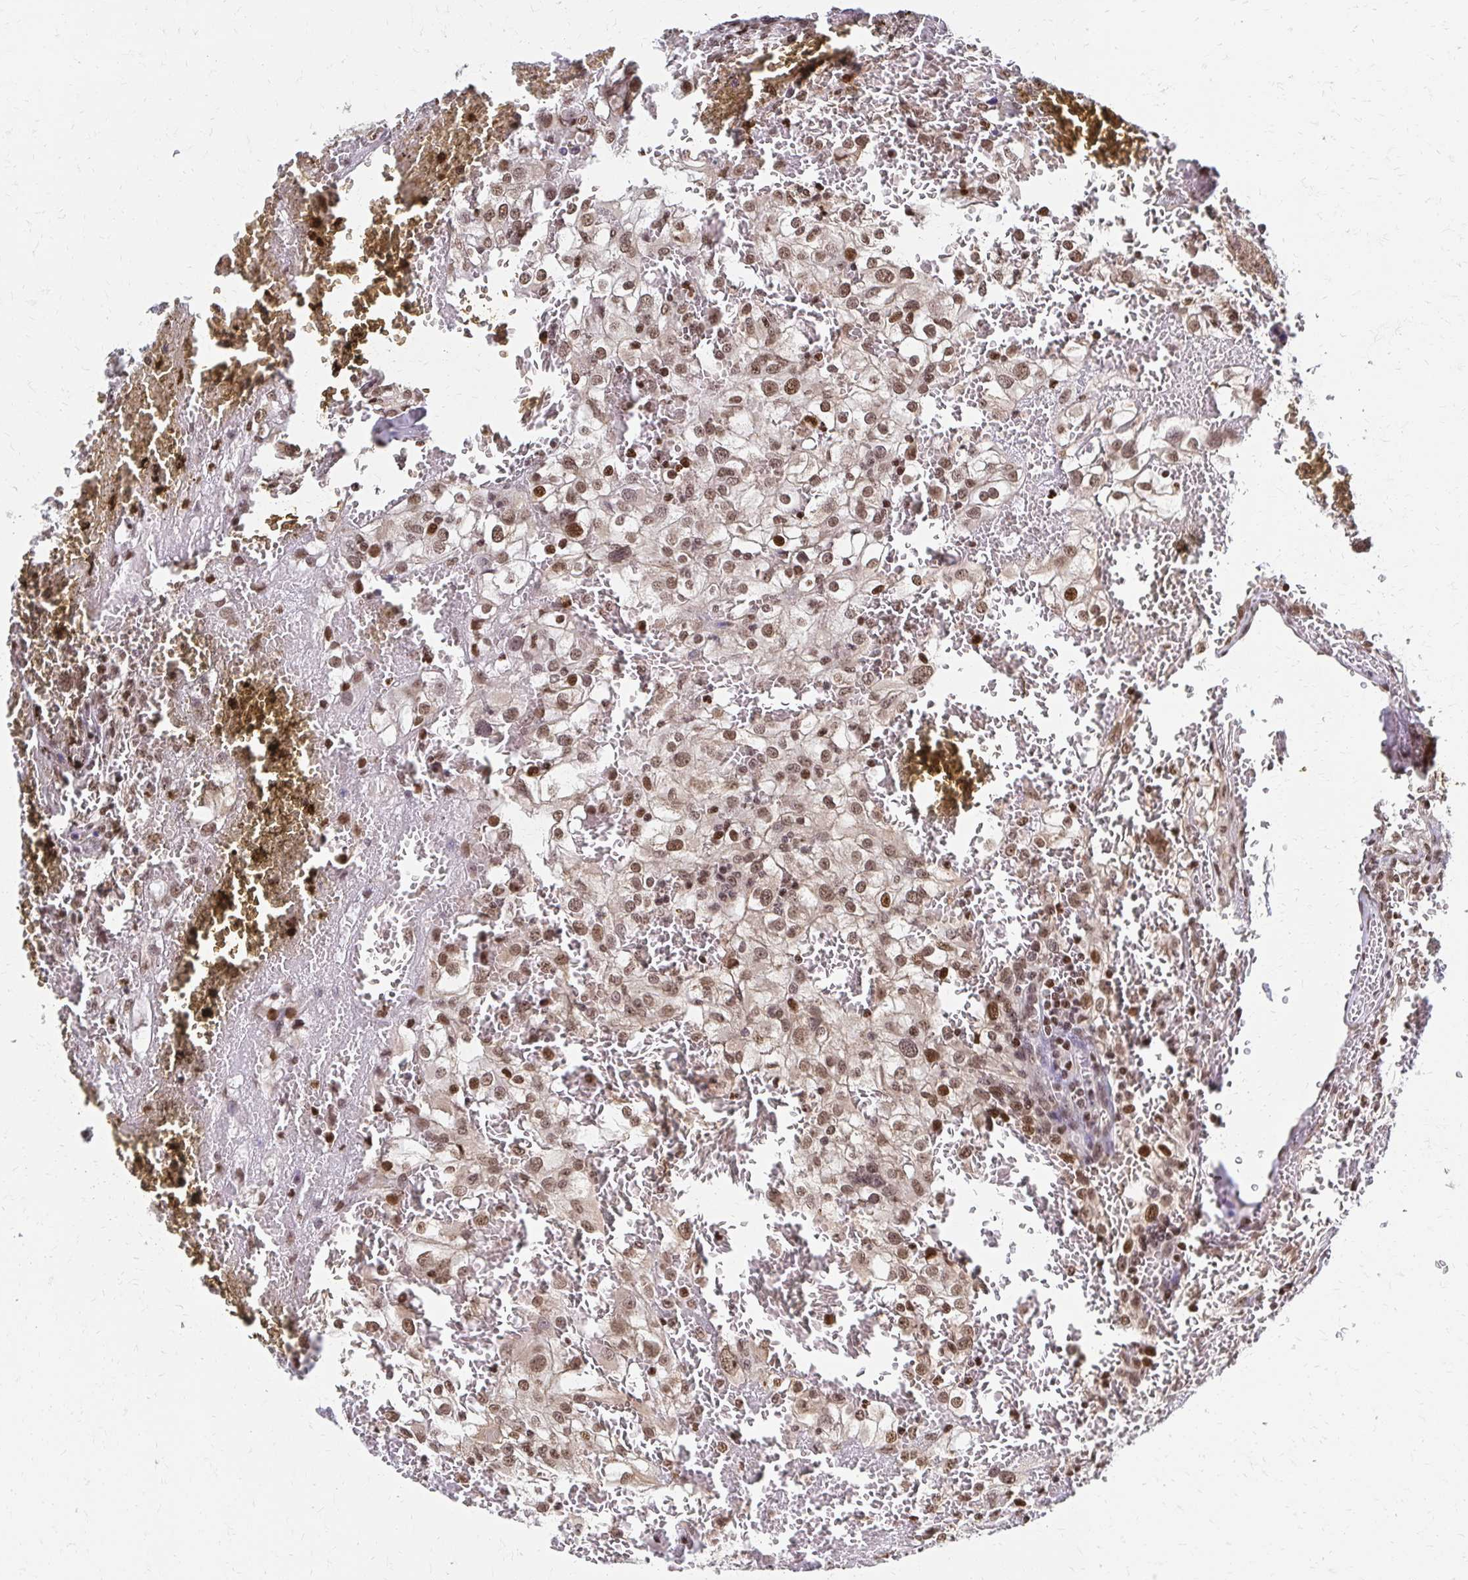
{"staining": {"intensity": "moderate", "quantity": ">75%", "location": "nuclear"}, "tissue": "renal cancer", "cell_type": "Tumor cells", "image_type": "cancer", "snomed": [{"axis": "morphology", "description": "Adenocarcinoma, NOS"}, {"axis": "topography", "description": "Kidney"}], "caption": "A brown stain shows moderate nuclear positivity of a protein in renal cancer tumor cells.", "gene": "HOXA9", "patient": {"sex": "female", "age": 74}}